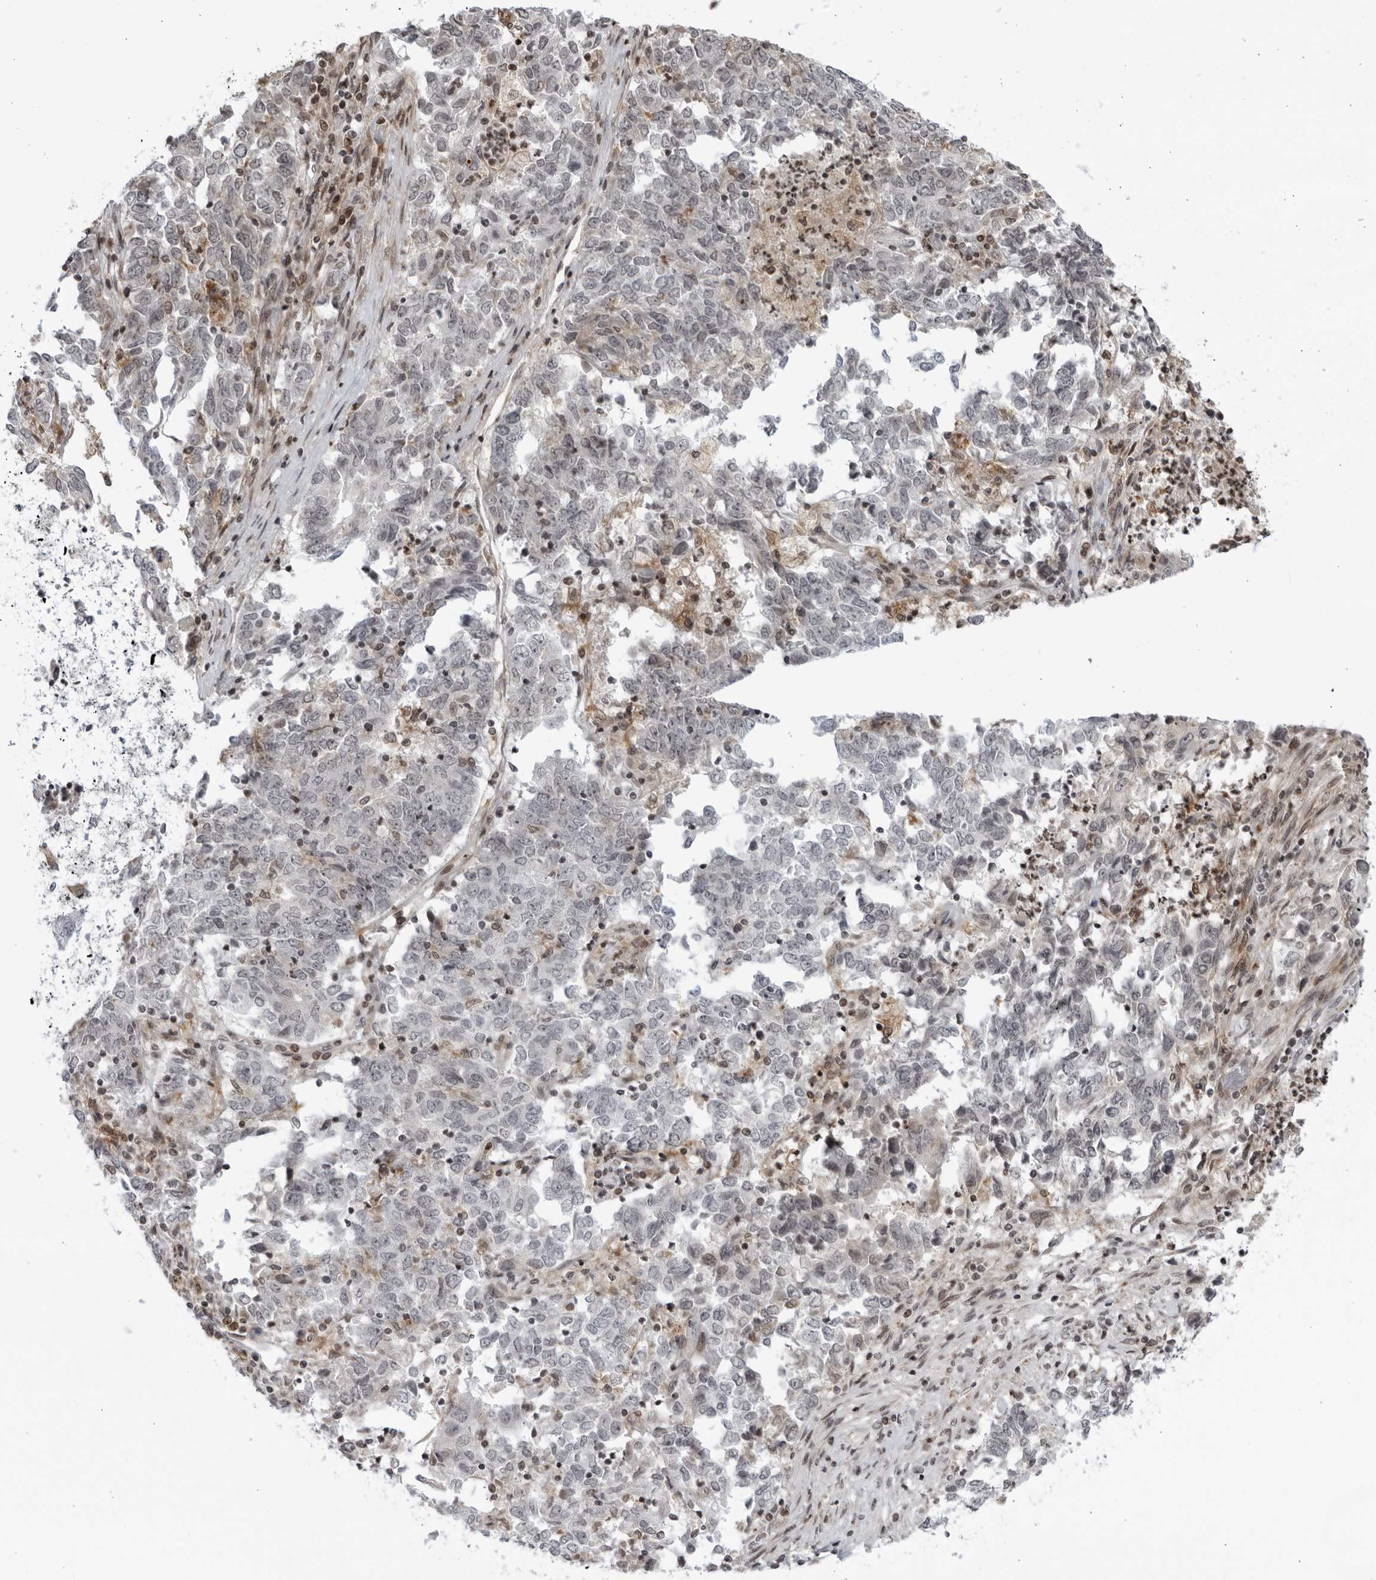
{"staining": {"intensity": "negative", "quantity": "none", "location": "none"}, "tissue": "endometrial cancer", "cell_type": "Tumor cells", "image_type": "cancer", "snomed": [{"axis": "morphology", "description": "Adenocarcinoma, NOS"}, {"axis": "topography", "description": "Endometrium"}], "caption": "Micrograph shows no significant protein staining in tumor cells of adenocarcinoma (endometrial).", "gene": "DTL", "patient": {"sex": "female", "age": 80}}